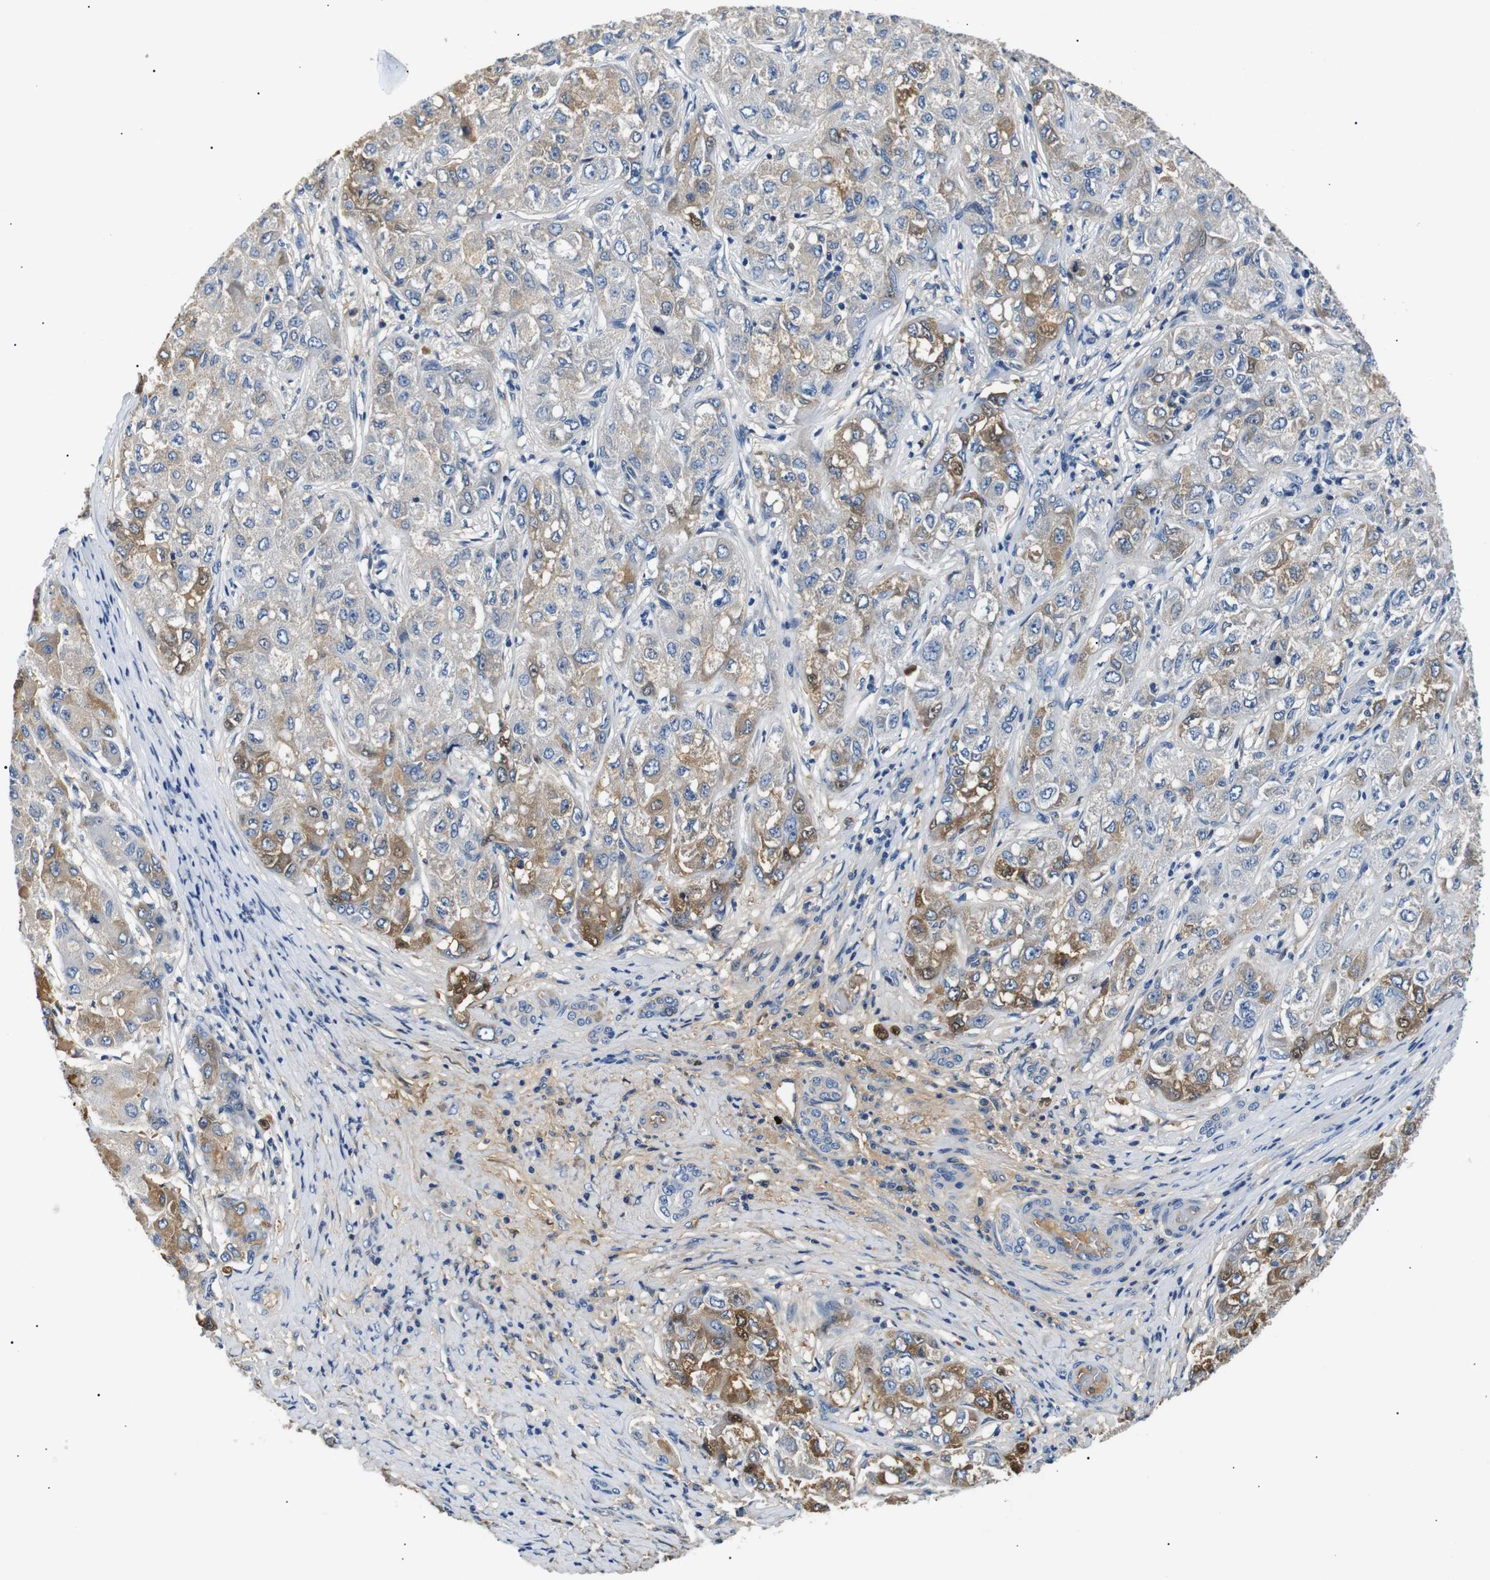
{"staining": {"intensity": "moderate", "quantity": "<25%", "location": "cytoplasmic/membranous,nuclear"}, "tissue": "liver cancer", "cell_type": "Tumor cells", "image_type": "cancer", "snomed": [{"axis": "morphology", "description": "Carcinoma, Hepatocellular, NOS"}, {"axis": "topography", "description": "Liver"}], "caption": "Brown immunohistochemical staining in liver cancer (hepatocellular carcinoma) reveals moderate cytoplasmic/membranous and nuclear staining in approximately <25% of tumor cells.", "gene": "LHCGR", "patient": {"sex": "male", "age": 80}}